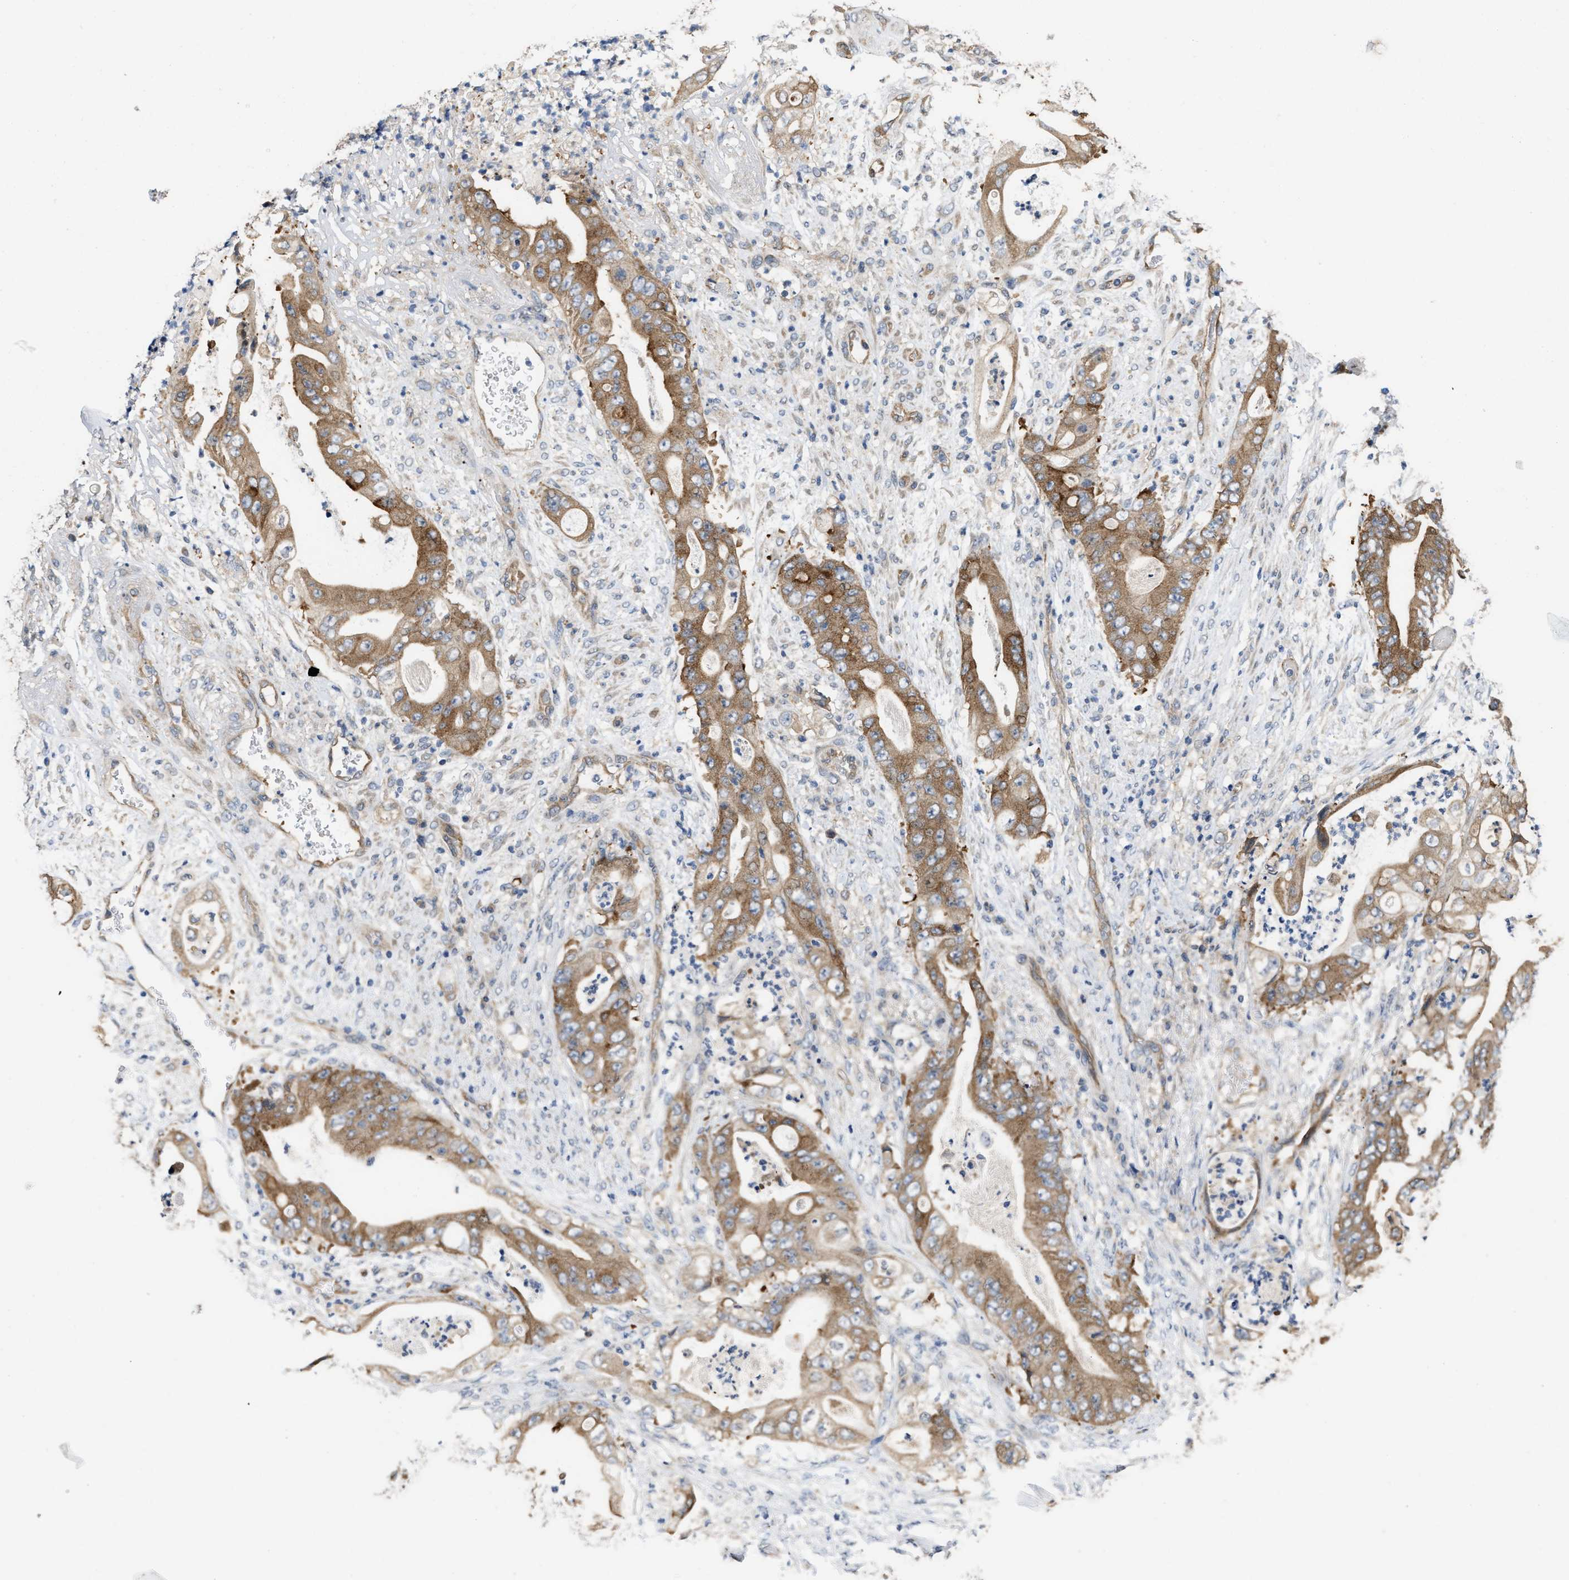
{"staining": {"intensity": "moderate", "quantity": ">75%", "location": "cytoplasmic/membranous"}, "tissue": "stomach cancer", "cell_type": "Tumor cells", "image_type": "cancer", "snomed": [{"axis": "morphology", "description": "Adenocarcinoma, NOS"}, {"axis": "topography", "description": "Stomach"}], "caption": "This micrograph reveals immunohistochemistry staining of stomach cancer, with medium moderate cytoplasmic/membranous expression in approximately >75% of tumor cells.", "gene": "CSNK1A1", "patient": {"sex": "female", "age": 73}}